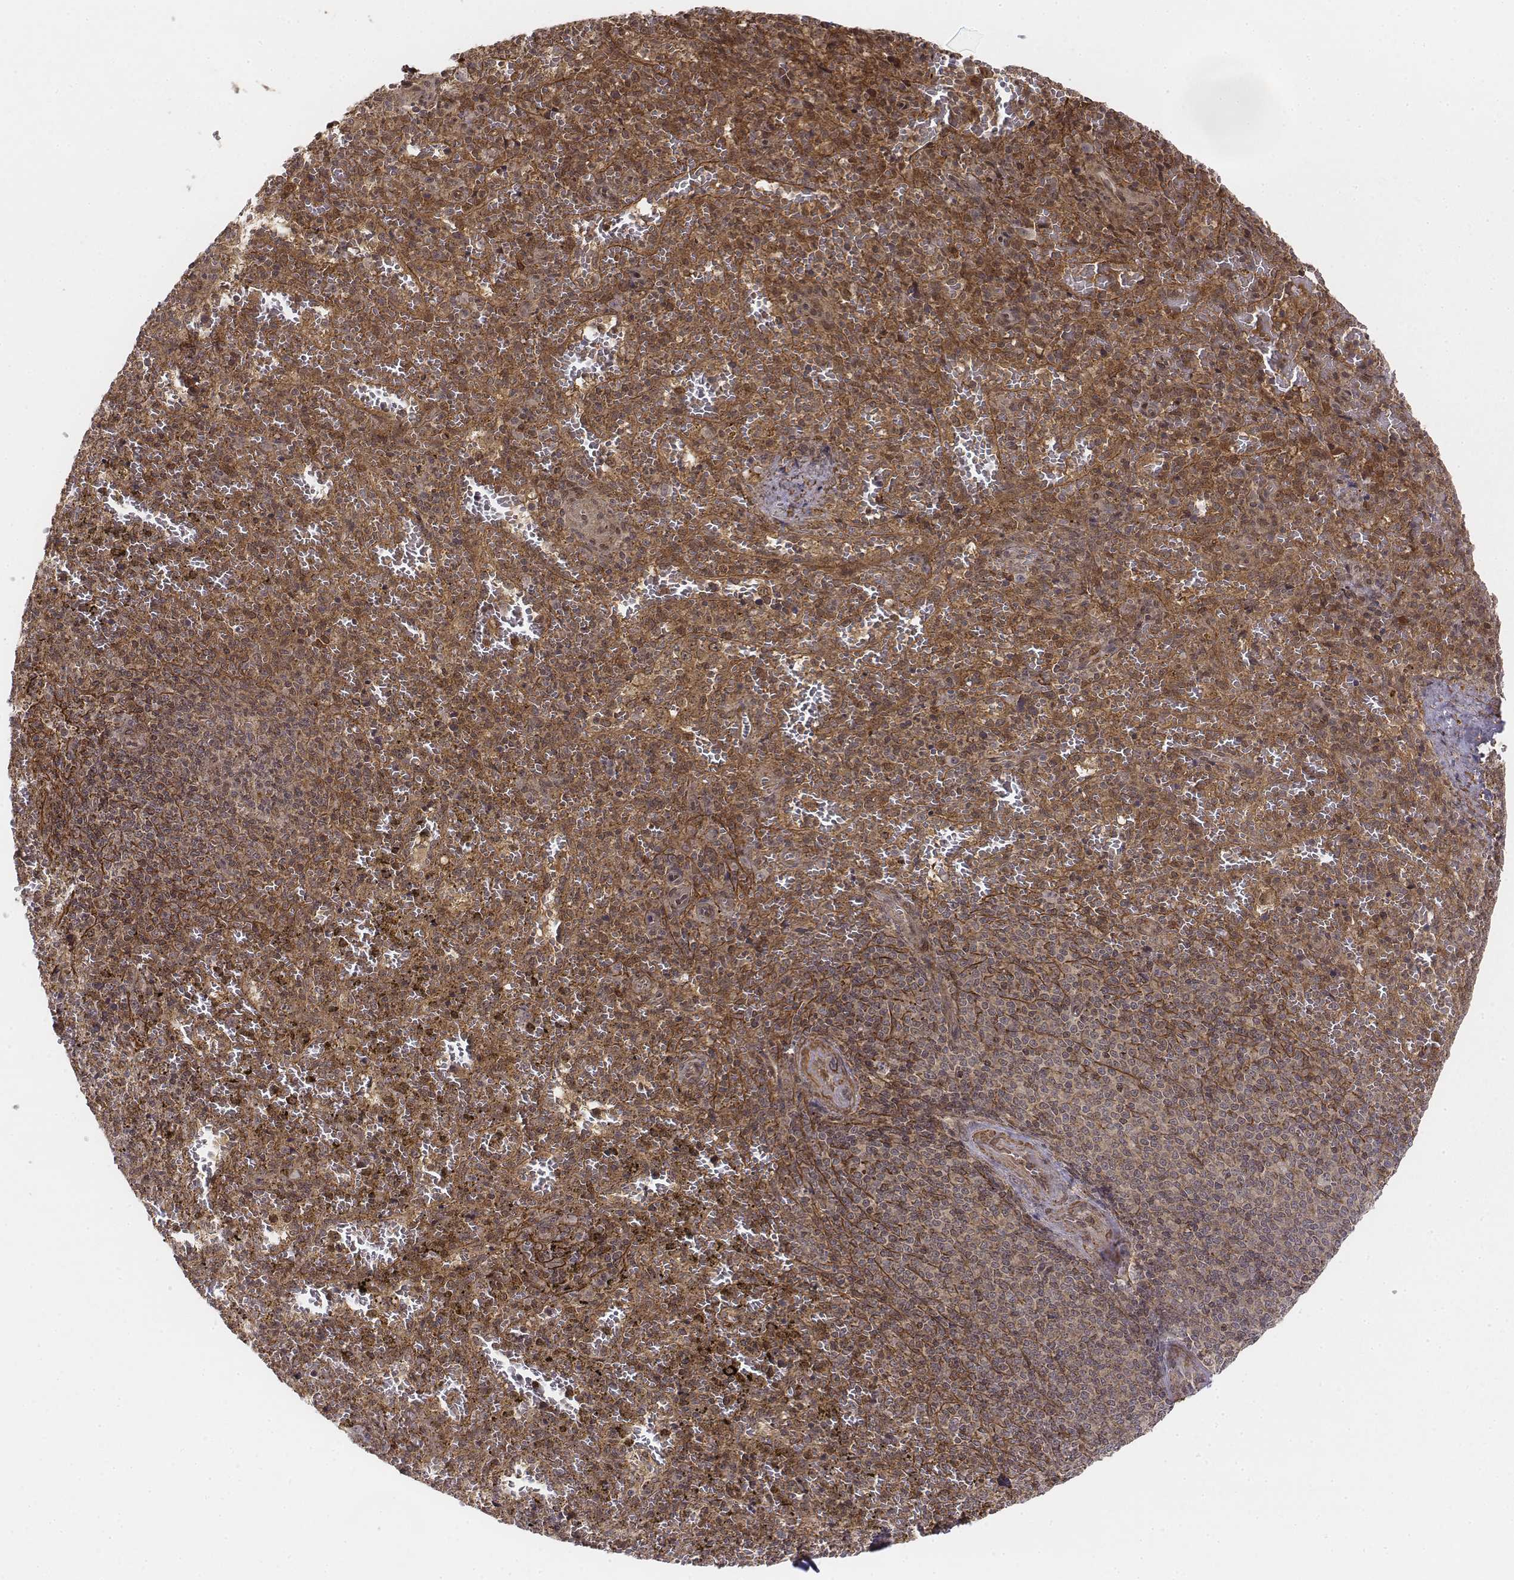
{"staining": {"intensity": "moderate", "quantity": ">75%", "location": "cytoplasmic/membranous,nuclear"}, "tissue": "spleen", "cell_type": "Cells in red pulp", "image_type": "normal", "snomed": [{"axis": "morphology", "description": "Normal tissue, NOS"}, {"axis": "topography", "description": "Spleen"}], "caption": "About >75% of cells in red pulp in unremarkable spleen exhibit moderate cytoplasmic/membranous,nuclear protein positivity as visualized by brown immunohistochemical staining.", "gene": "ZFYVE19", "patient": {"sex": "female", "age": 50}}